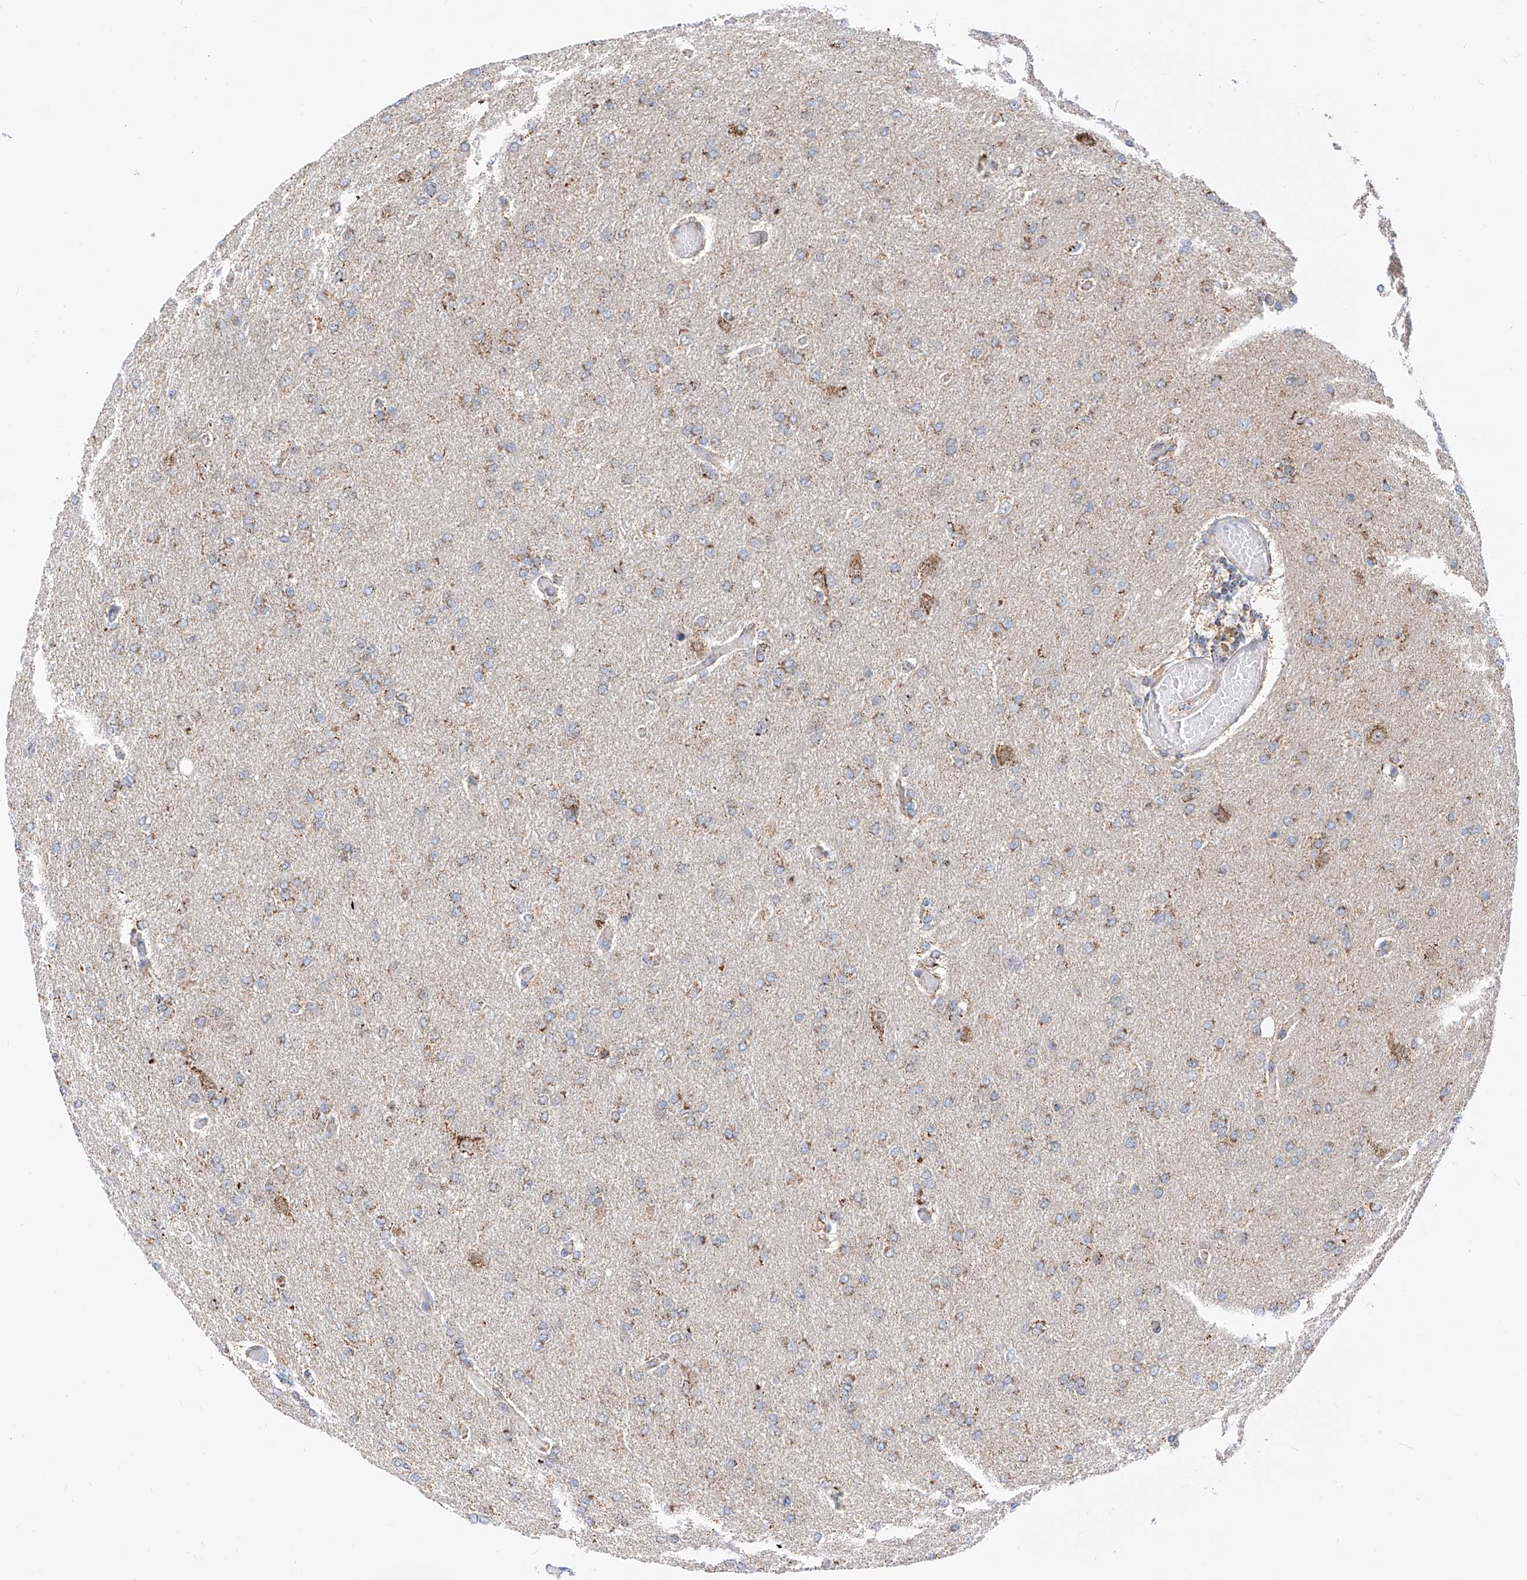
{"staining": {"intensity": "weak", "quantity": "25%-75%", "location": "cytoplasmic/membranous"}, "tissue": "glioma", "cell_type": "Tumor cells", "image_type": "cancer", "snomed": [{"axis": "morphology", "description": "Glioma, malignant, High grade"}, {"axis": "topography", "description": "Cerebral cortex"}], "caption": "Human glioma stained with a brown dye shows weak cytoplasmic/membranous positive expression in approximately 25%-75% of tumor cells.", "gene": "NALCN", "patient": {"sex": "female", "age": 36}}